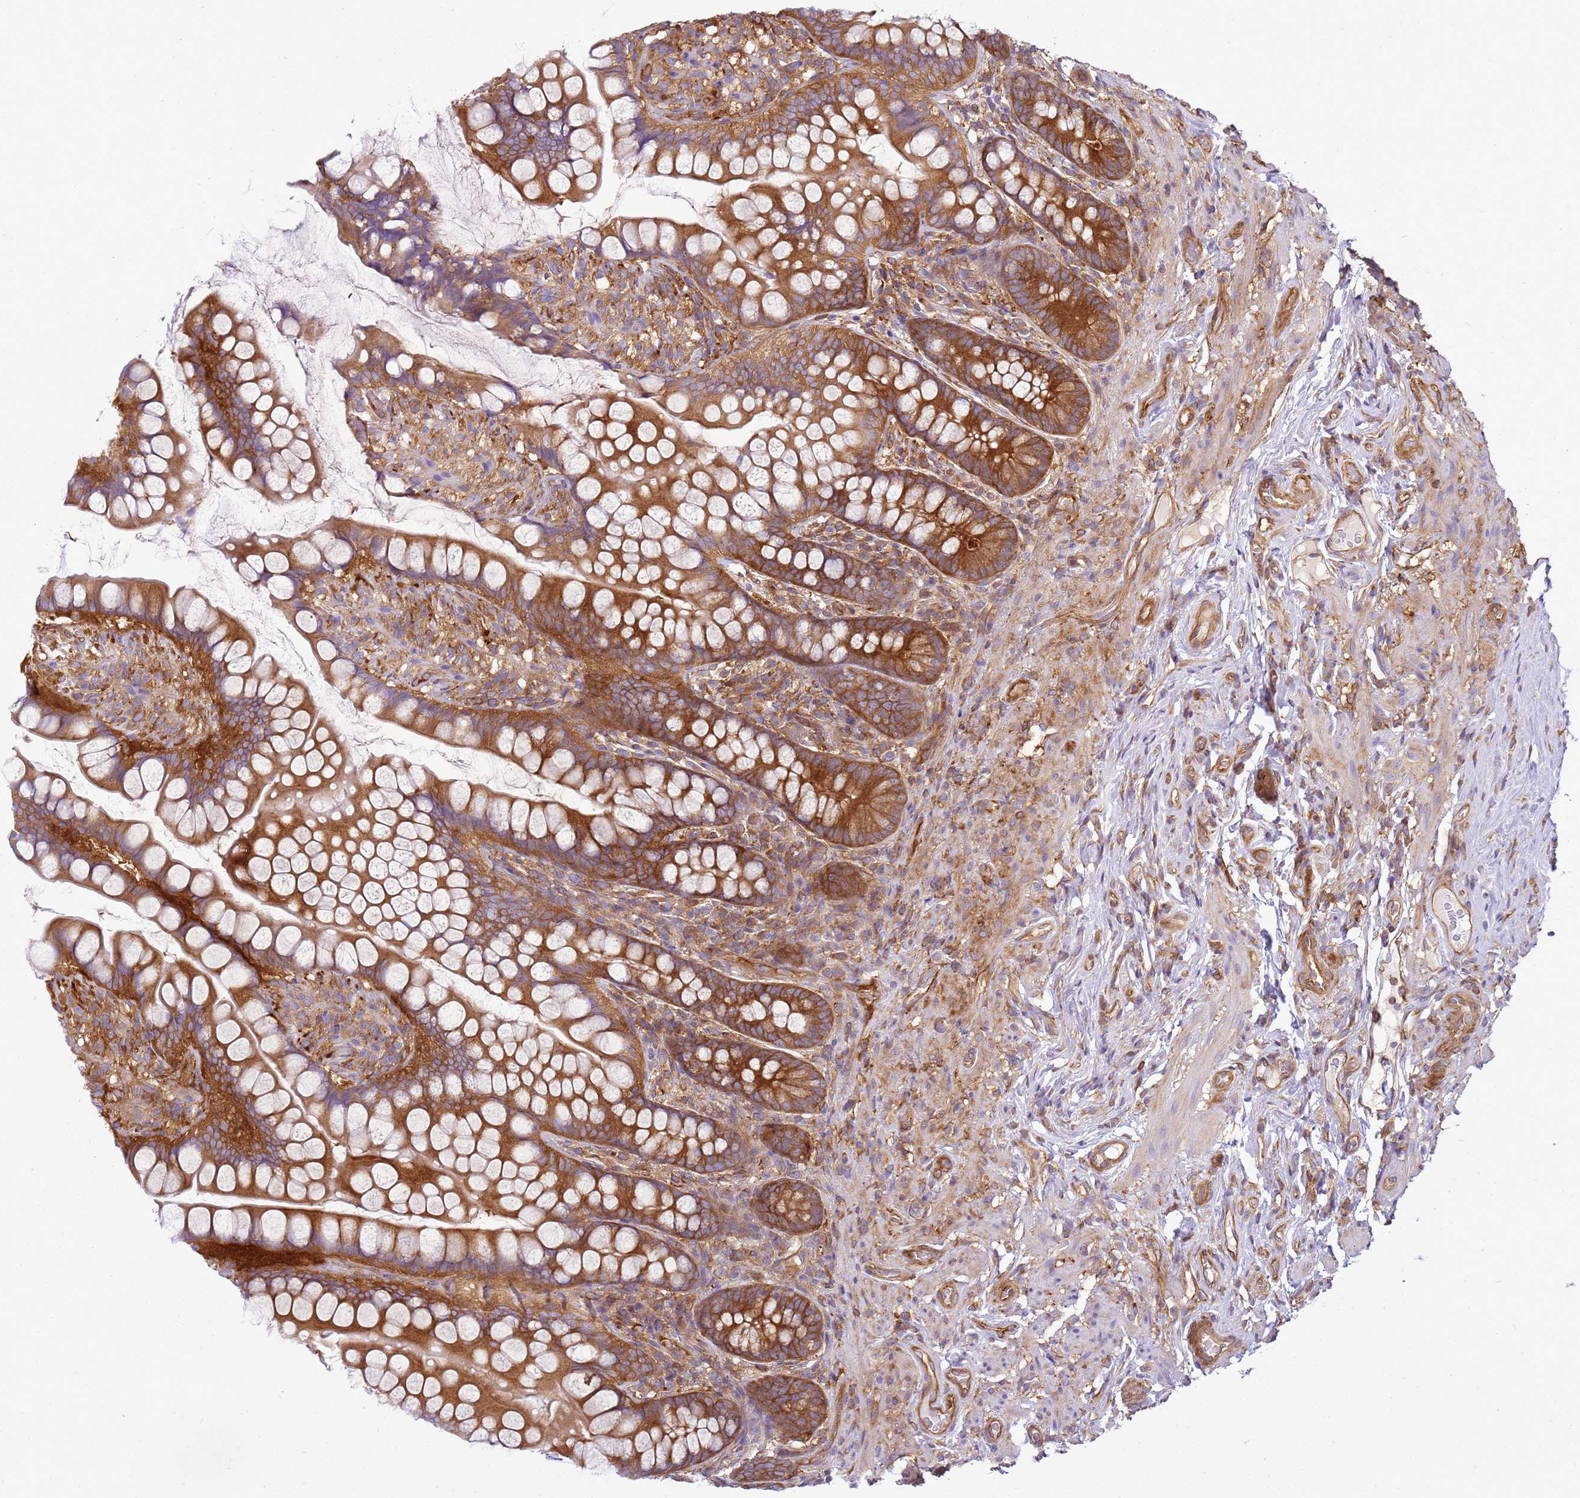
{"staining": {"intensity": "strong", "quantity": ">75%", "location": "cytoplasmic/membranous"}, "tissue": "small intestine", "cell_type": "Glandular cells", "image_type": "normal", "snomed": [{"axis": "morphology", "description": "Normal tissue, NOS"}, {"axis": "topography", "description": "Small intestine"}], "caption": "Immunohistochemistry of normal small intestine displays high levels of strong cytoplasmic/membranous expression in about >75% of glandular cells. (IHC, brightfield microscopy, high magnification).", "gene": "SNX21", "patient": {"sex": "male", "age": 70}}